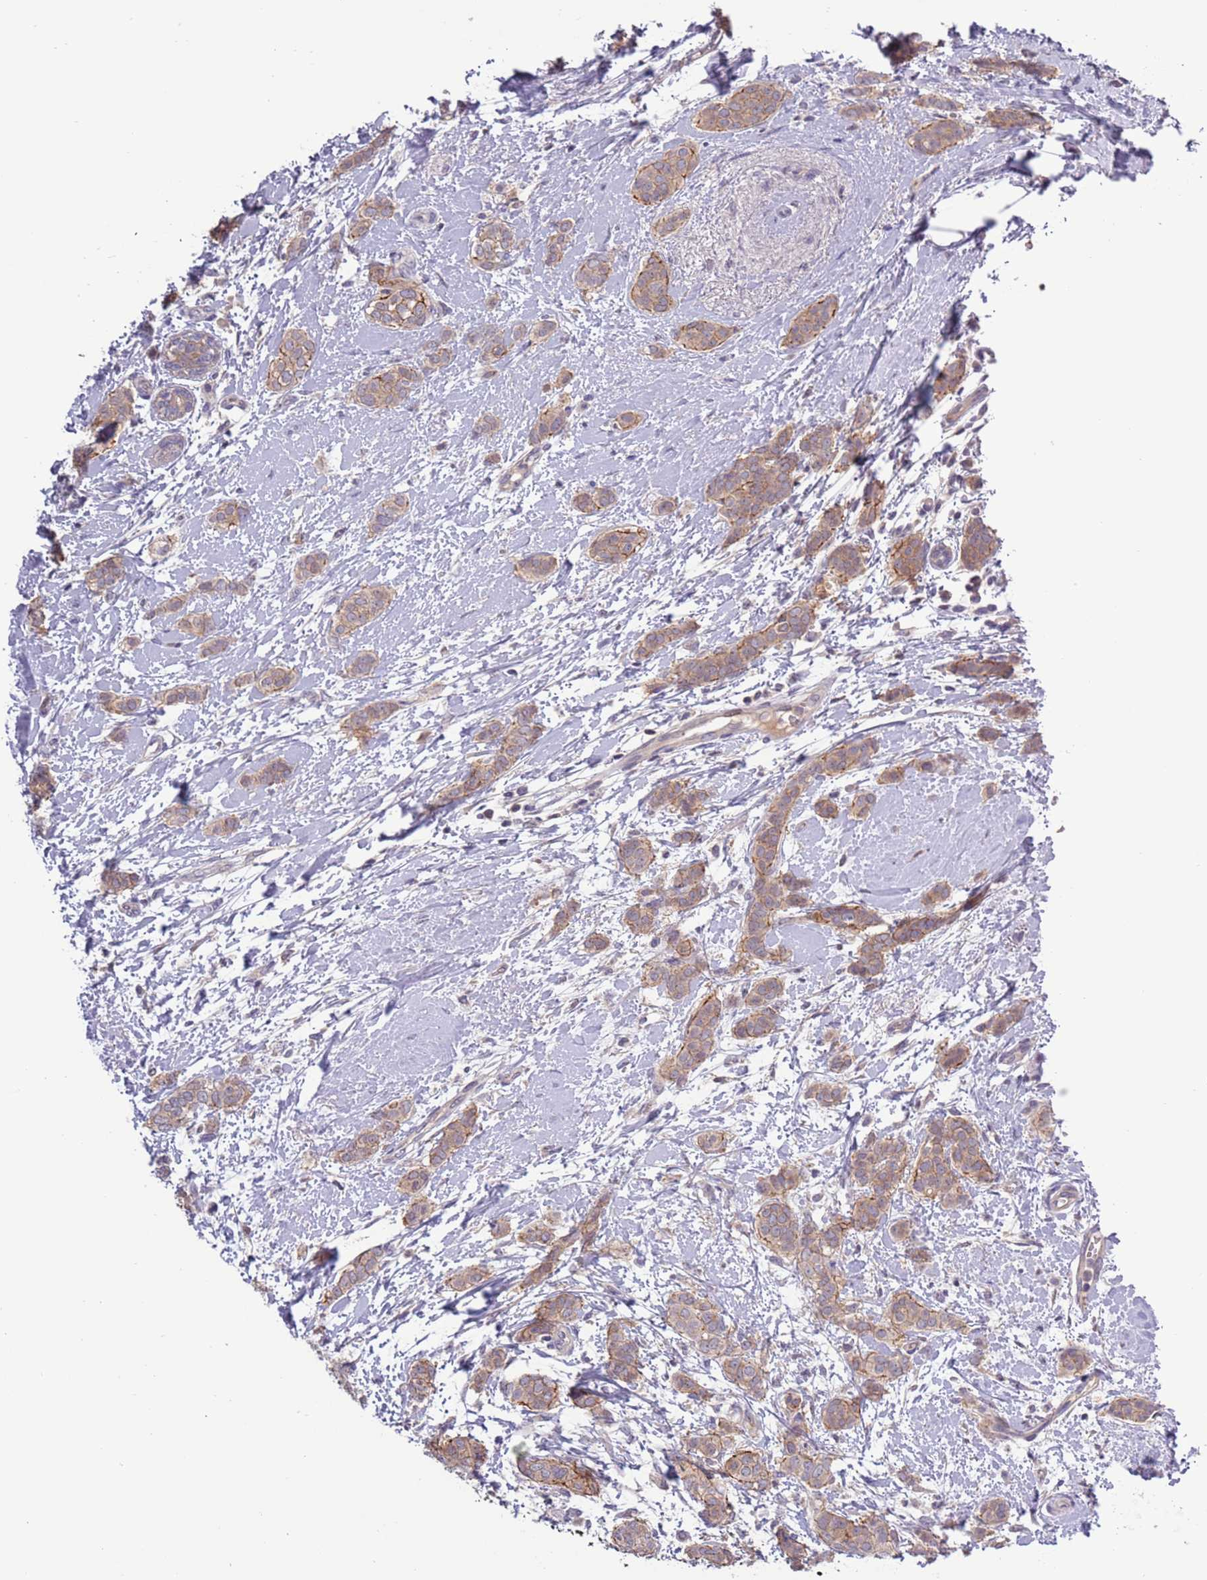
{"staining": {"intensity": "moderate", "quantity": ">75%", "location": "cytoplasmic/membranous"}, "tissue": "breast cancer", "cell_type": "Tumor cells", "image_type": "cancer", "snomed": [{"axis": "morphology", "description": "Duct carcinoma"}, {"axis": "topography", "description": "Breast"}], "caption": "A photomicrograph showing moderate cytoplasmic/membranous positivity in about >75% of tumor cells in breast cancer, as visualized by brown immunohistochemical staining.", "gene": "SHROOM3", "patient": {"sex": "female", "age": 72}}